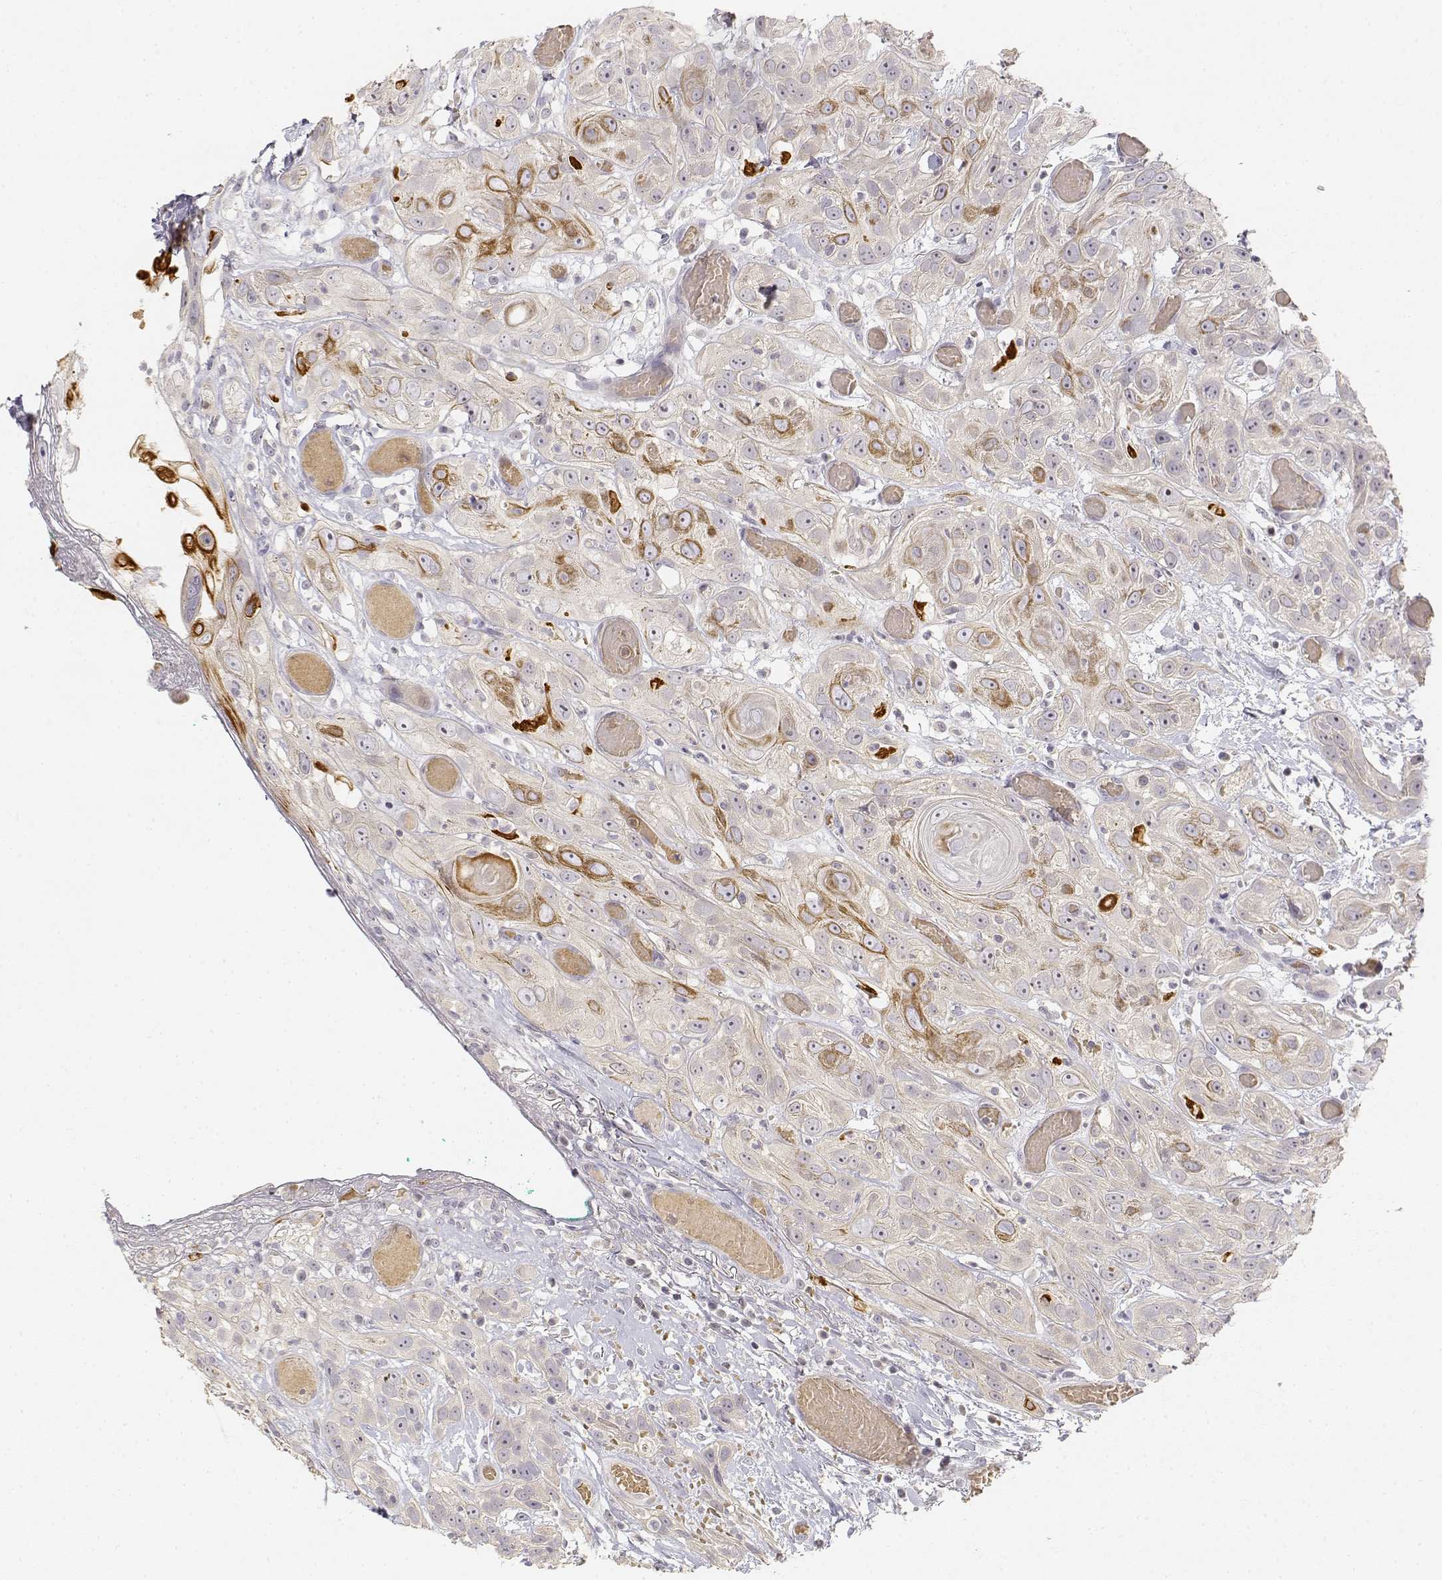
{"staining": {"intensity": "moderate", "quantity": "<25%", "location": "cytoplasmic/membranous"}, "tissue": "head and neck cancer", "cell_type": "Tumor cells", "image_type": "cancer", "snomed": [{"axis": "morphology", "description": "Normal tissue, NOS"}, {"axis": "morphology", "description": "Squamous cell carcinoma, NOS"}, {"axis": "topography", "description": "Oral tissue"}, {"axis": "topography", "description": "Salivary gland"}, {"axis": "topography", "description": "Head-Neck"}], "caption": "There is low levels of moderate cytoplasmic/membranous staining in tumor cells of head and neck cancer, as demonstrated by immunohistochemical staining (brown color).", "gene": "GLIPR1L2", "patient": {"sex": "female", "age": 62}}